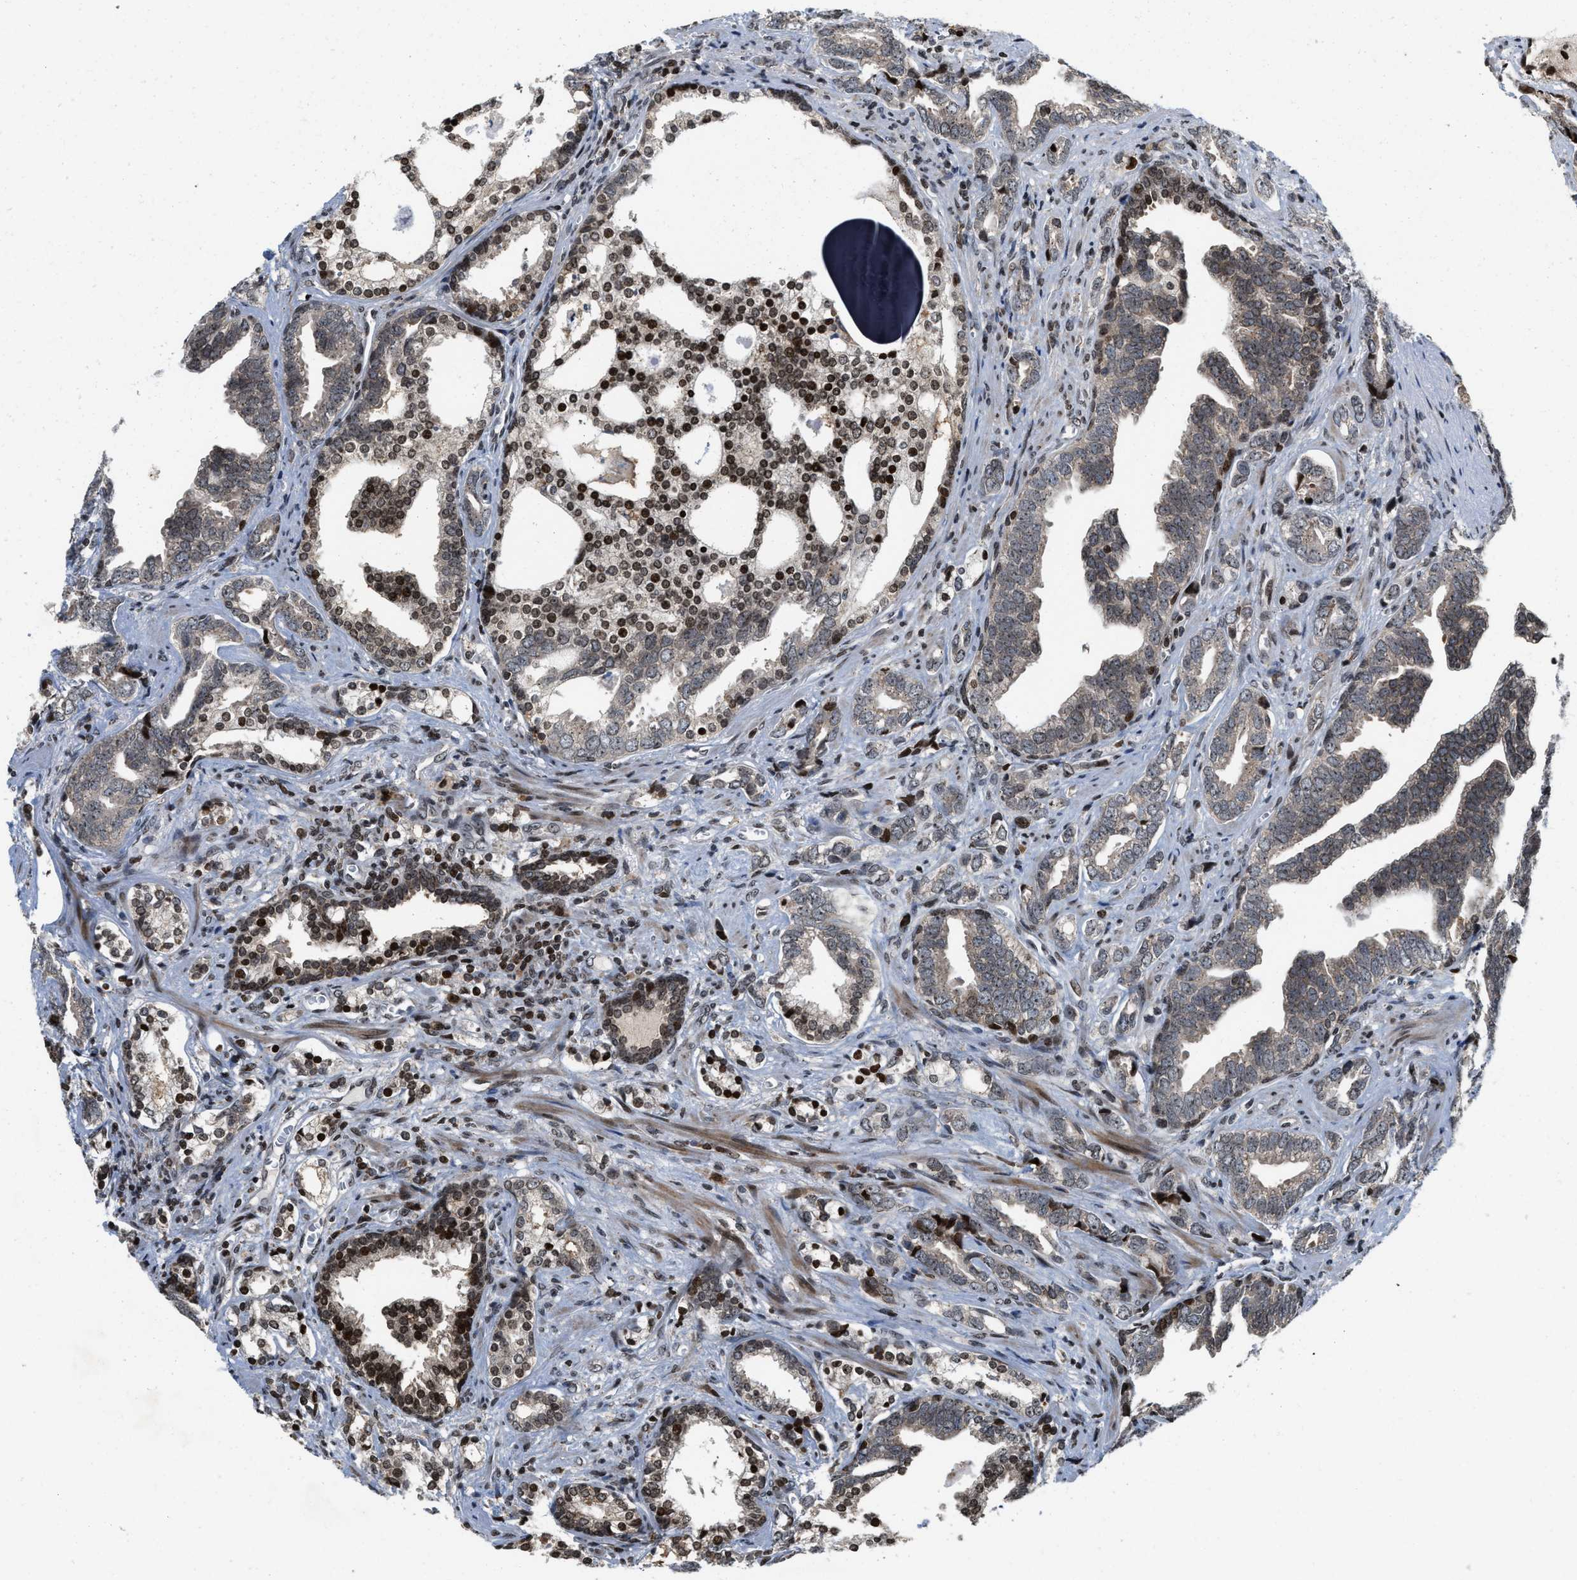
{"staining": {"intensity": "moderate", "quantity": "25%-75%", "location": "nuclear"}, "tissue": "prostate cancer", "cell_type": "Tumor cells", "image_type": "cancer", "snomed": [{"axis": "morphology", "description": "Adenocarcinoma, Medium grade"}, {"axis": "topography", "description": "Prostate"}], "caption": "This micrograph exhibits immunohistochemistry staining of human prostate adenocarcinoma (medium-grade), with medium moderate nuclear positivity in approximately 25%-75% of tumor cells.", "gene": "PDZD2", "patient": {"sex": "male", "age": 67}}